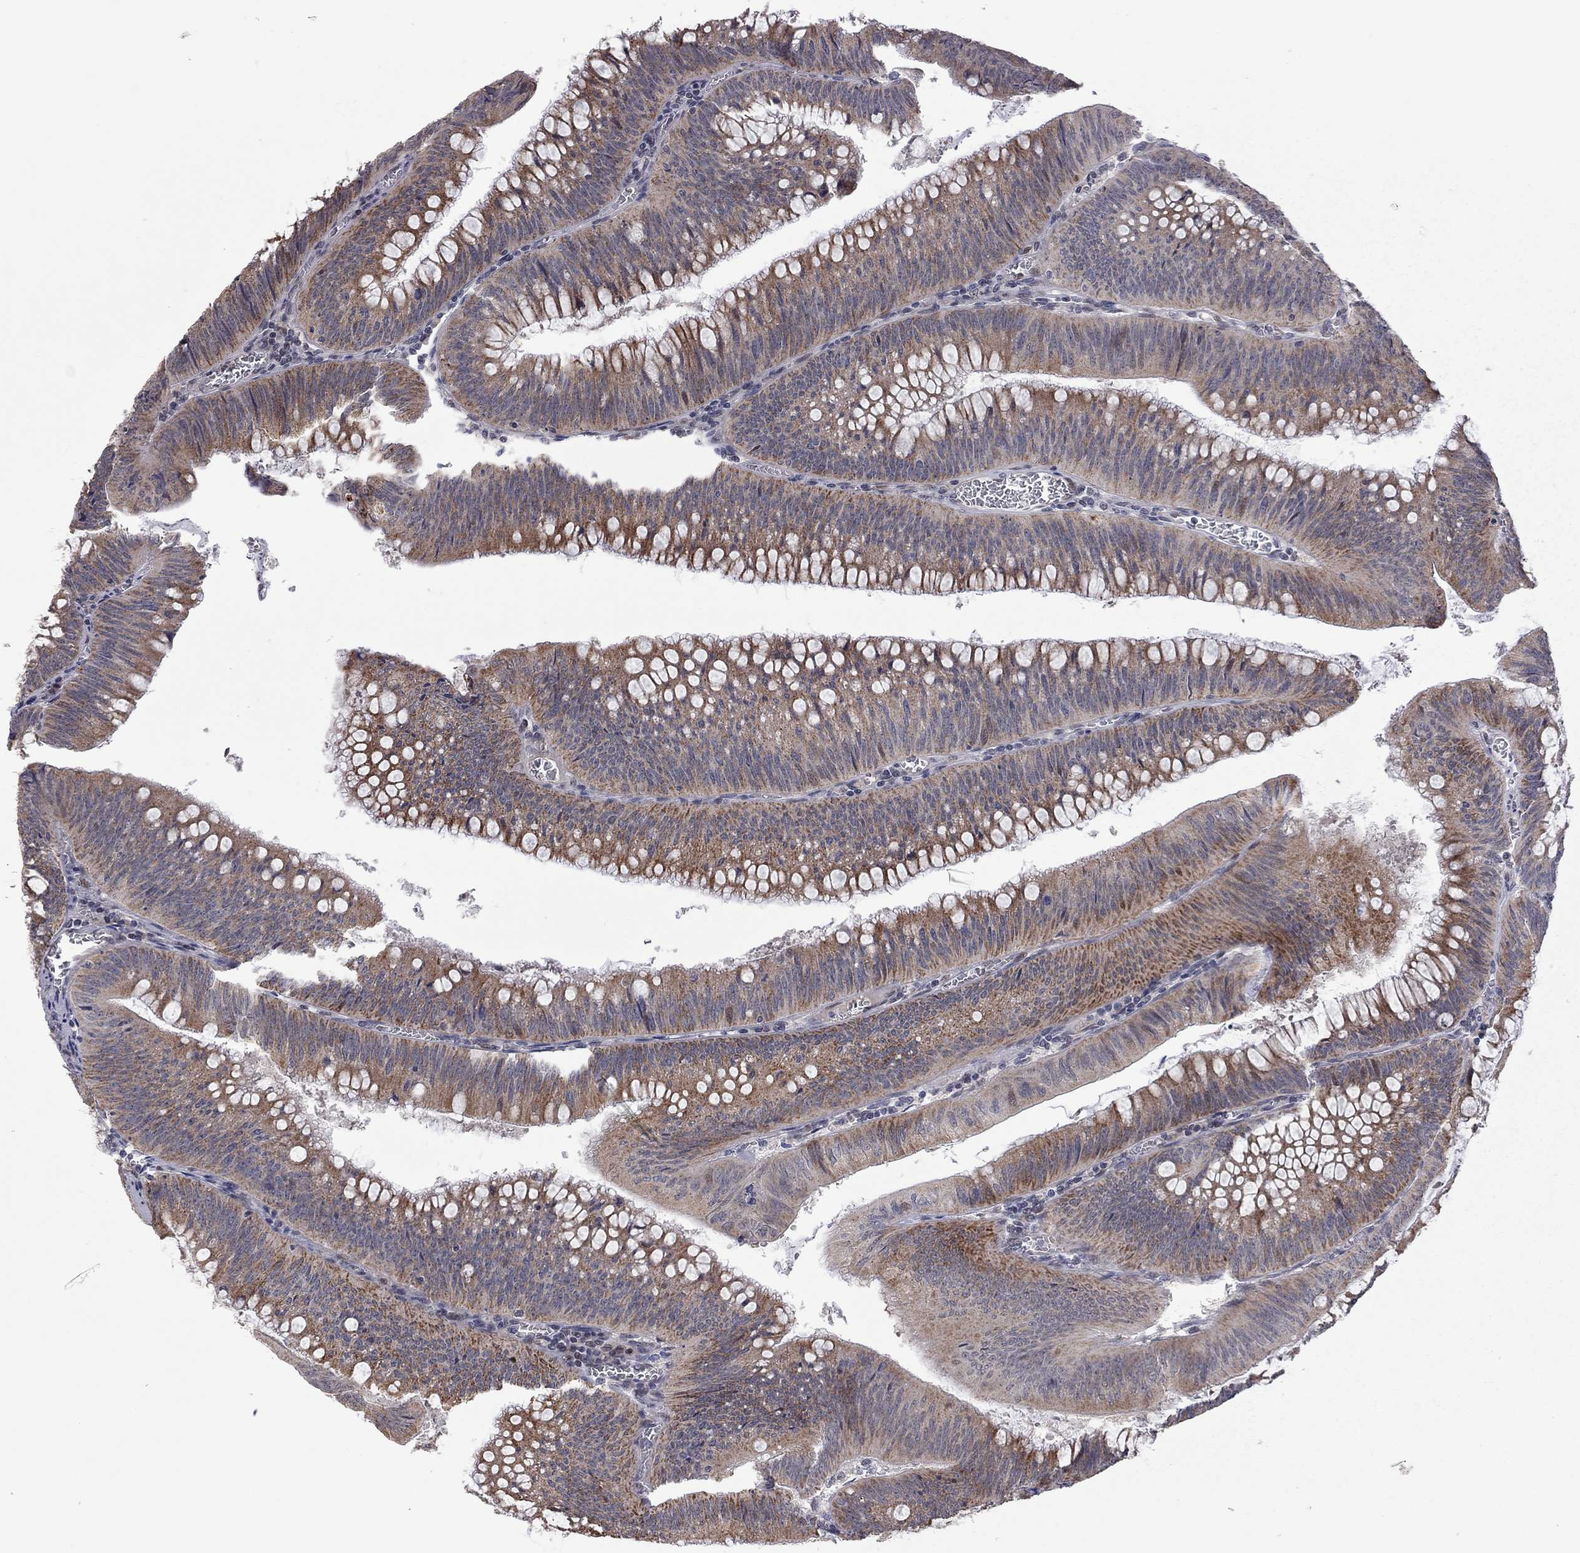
{"staining": {"intensity": "moderate", "quantity": ">75%", "location": "cytoplasmic/membranous"}, "tissue": "colorectal cancer", "cell_type": "Tumor cells", "image_type": "cancer", "snomed": [{"axis": "morphology", "description": "Adenocarcinoma, NOS"}, {"axis": "topography", "description": "Rectum"}], "caption": "A brown stain shows moderate cytoplasmic/membranous expression of a protein in human colorectal adenocarcinoma tumor cells.", "gene": "MC3R", "patient": {"sex": "female", "age": 72}}